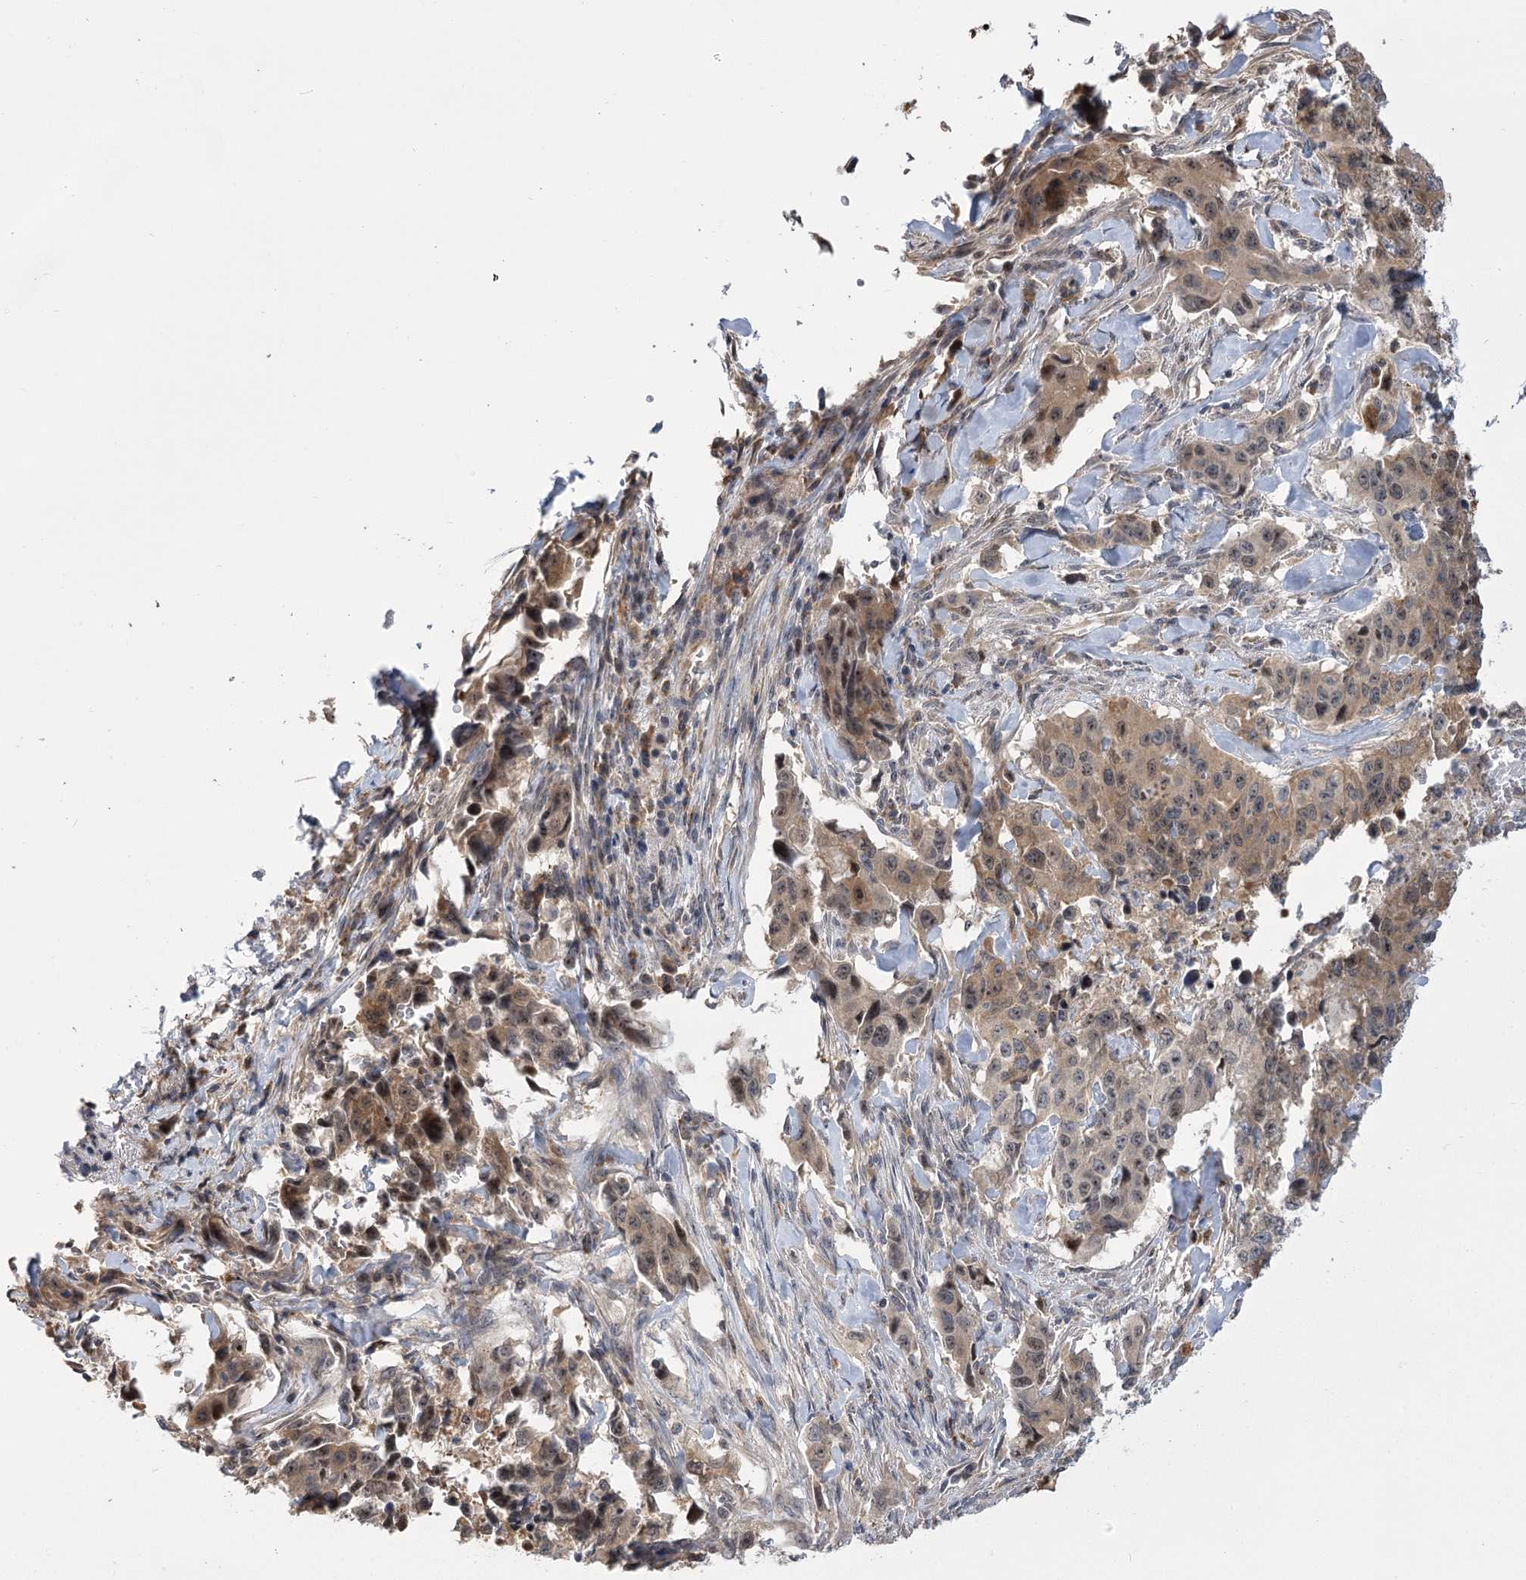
{"staining": {"intensity": "moderate", "quantity": "25%-75%", "location": "cytoplasmic/membranous"}, "tissue": "lung cancer", "cell_type": "Tumor cells", "image_type": "cancer", "snomed": [{"axis": "morphology", "description": "Adenocarcinoma, NOS"}, {"axis": "topography", "description": "Lung"}], "caption": "About 25%-75% of tumor cells in lung cancer exhibit moderate cytoplasmic/membranous protein expression as visualized by brown immunohistochemical staining.", "gene": "SERGEF", "patient": {"sex": "female", "age": 51}}